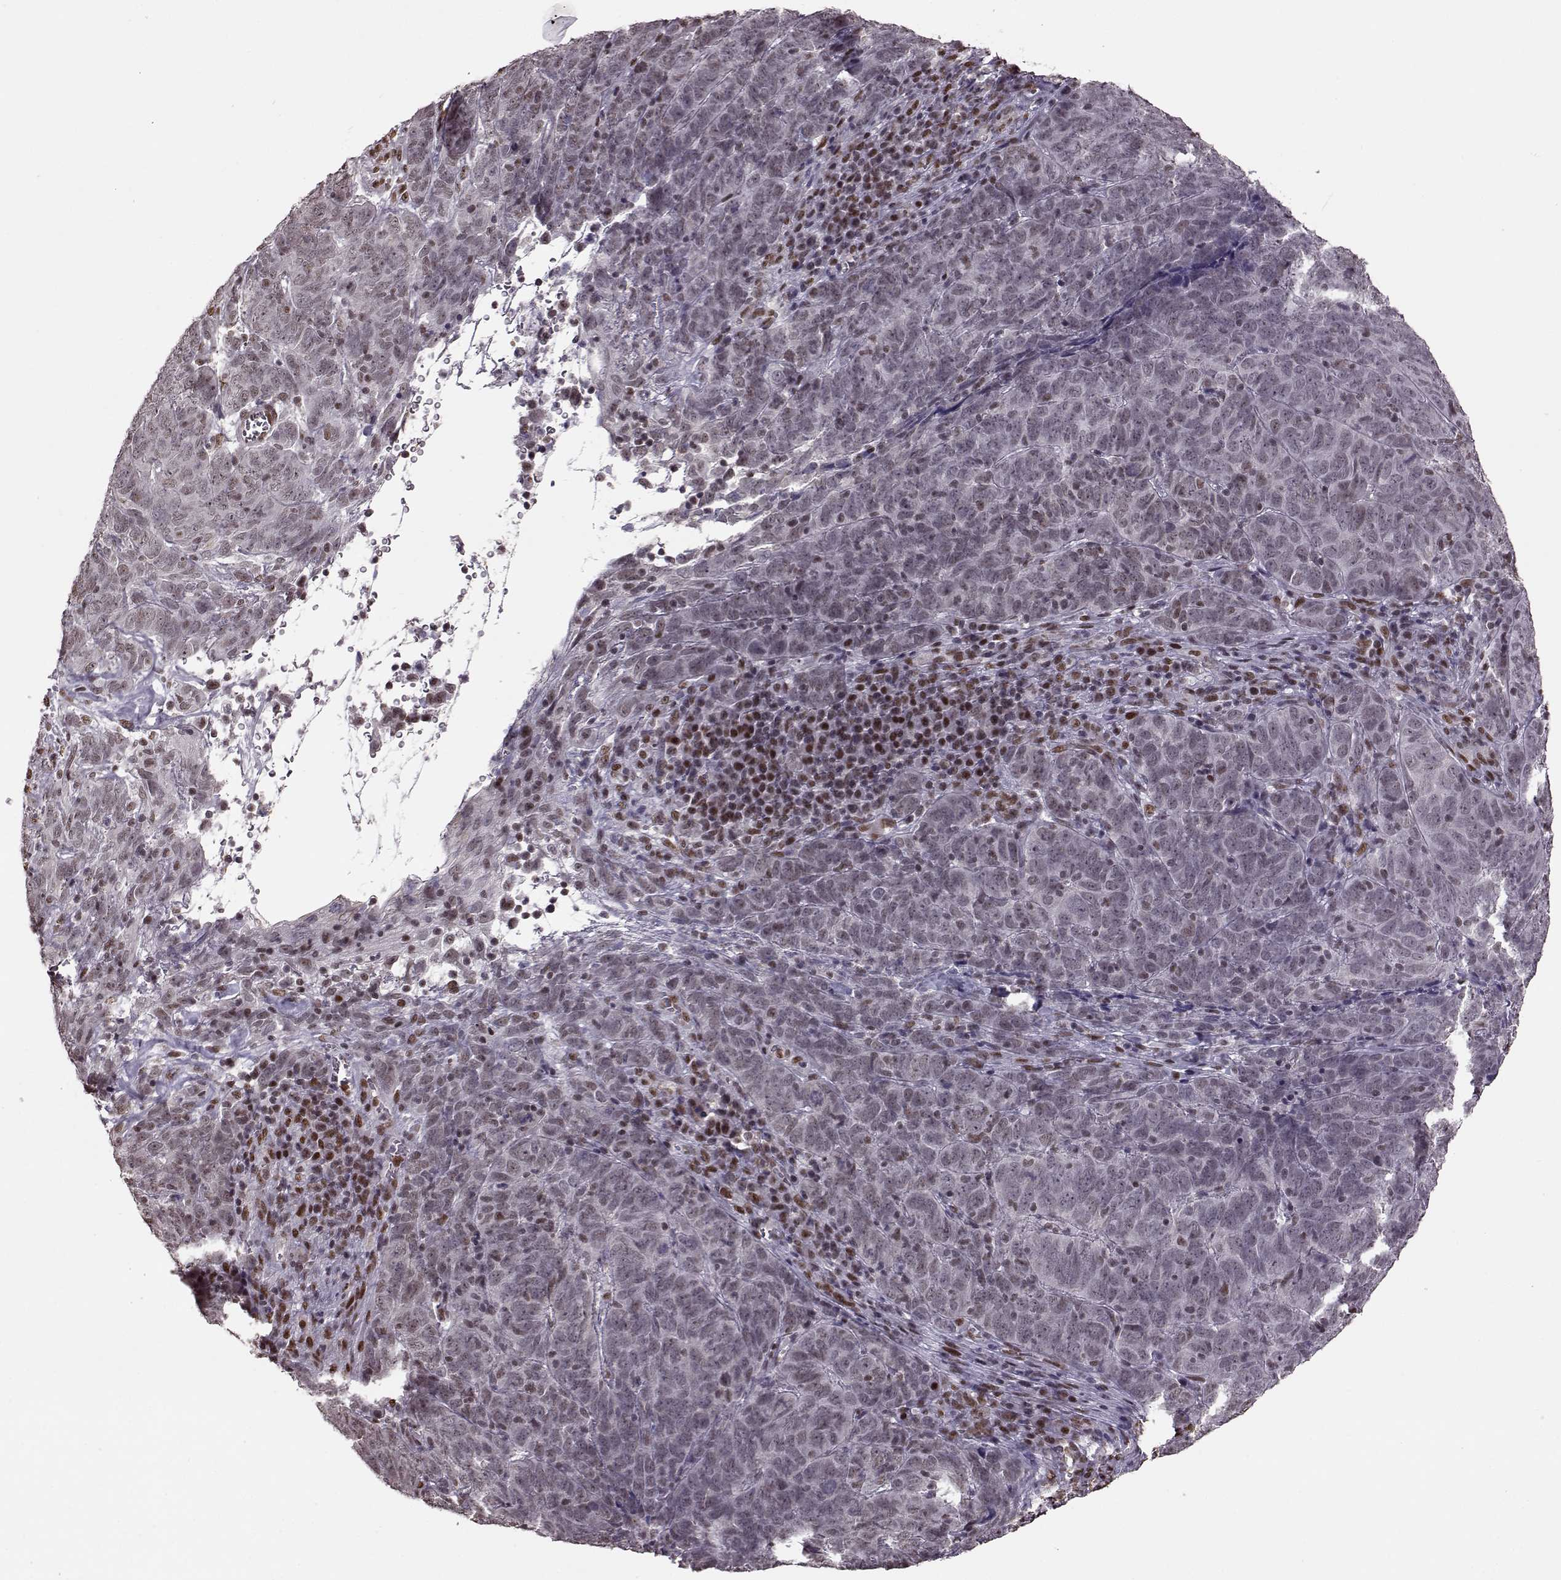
{"staining": {"intensity": "negative", "quantity": "none", "location": "none"}, "tissue": "skin cancer", "cell_type": "Tumor cells", "image_type": "cancer", "snomed": [{"axis": "morphology", "description": "Squamous cell carcinoma, NOS"}, {"axis": "topography", "description": "Skin"}, {"axis": "topography", "description": "Anal"}], "caption": "There is no significant expression in tumor cells of skin cancer.", "gene": "FTO", "patient": {"sex": "female", "age": 51}}